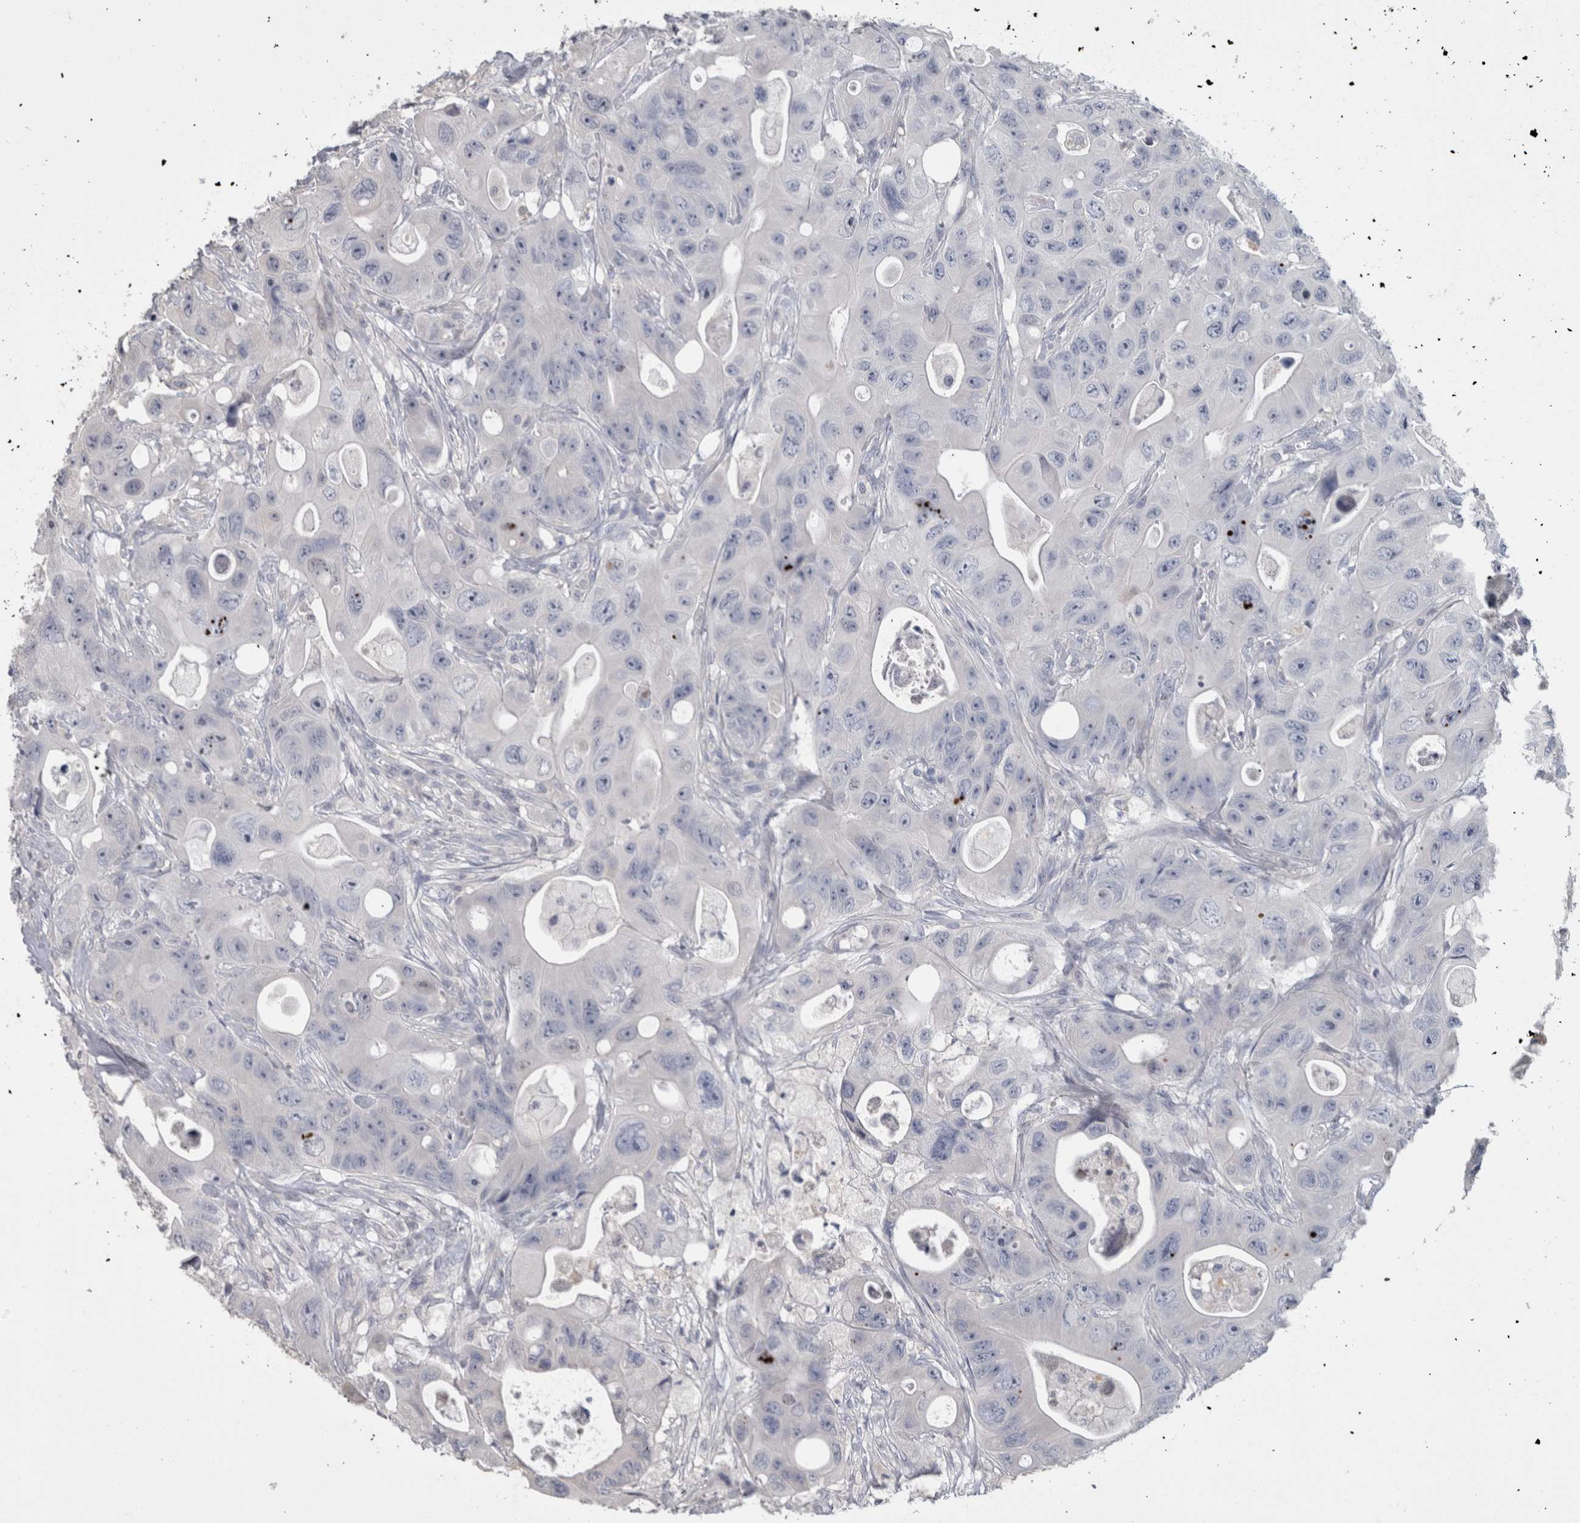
{"staining": {"intensity": "negative", "quantity": "none", "location": "none"}, "tissue": "colorectal cancer", "cell_type": "Tumor cells", "image_type": "cancer", "snomed": [{"axis": "morphology", "description": "Adenocarcinoma, NOS"}, {"axis": "topography", "description": "Colon"}], "caption": "Colorectal adenocarcinoma was stained to show a protein in brown. There is no significant expression in tumor cells. (DAB immunohistochemistry (IHC), high magnification).", "gene": "IL33", "patient": {"sex": "female", "age": 46}}